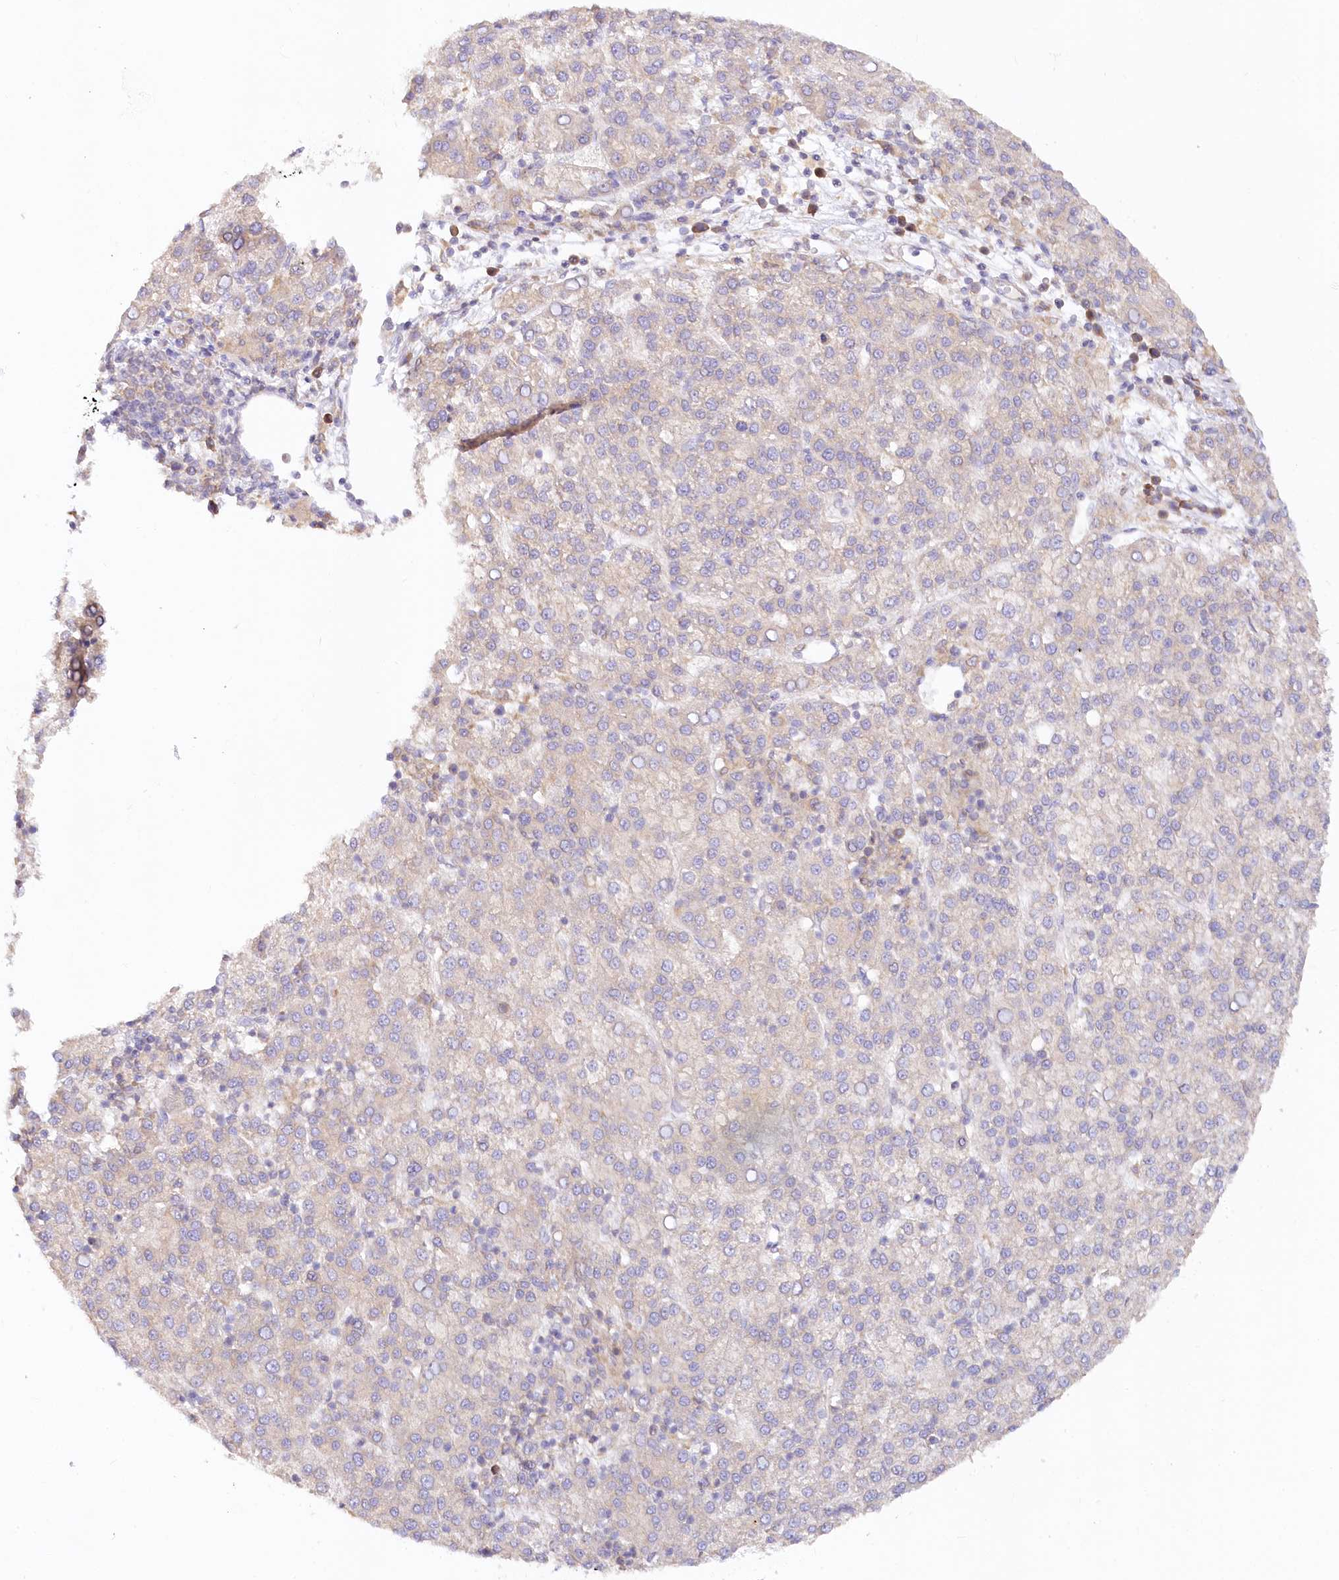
{"staining": {"intensity": "negative", "quantity": "none", "location": "none"}, "tissue": "liver cancer", "cell_type": "Tumor cells", "image_type": "cancer", "snomed": [{"axis": "morphology", "description": "Carcinoma, Hepatocellular, NOS"}, {"axis": "topography", "description": "Liver"}], "caption": "Photomicrograph shows no protein staining in tumor cells of liver cancer tissue. (DAB (3,3'-diaminobenzidine) IHC with hematoxylin counter stain).", "gene": "PAIP2", "patient": {"sex": "female", "age": 58}}